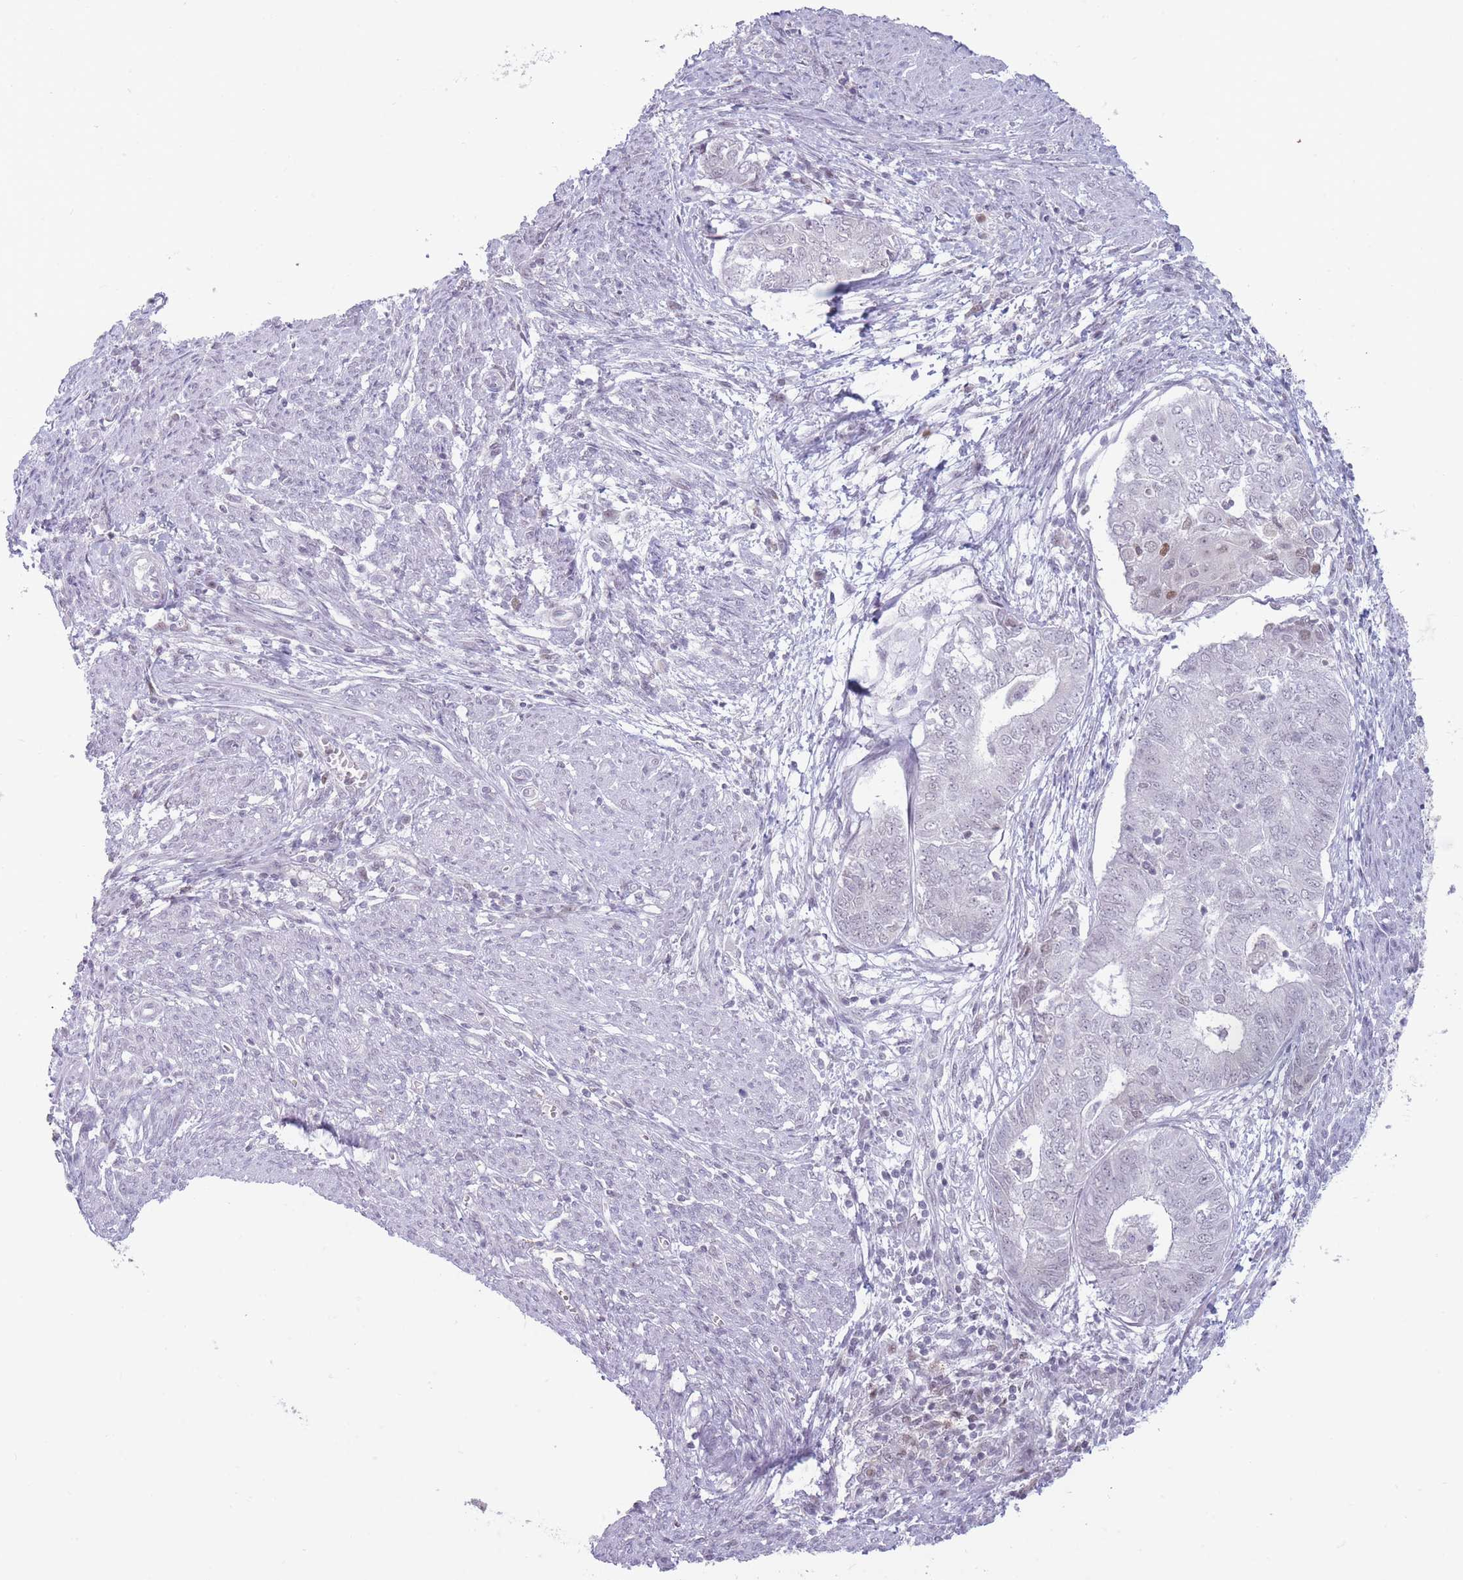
{"staining": {"intensity": "moderate", "quantity": "<25%", "location": "nuclear"}, "tissue": "endometrial cancer", "cell_type": "Tumor cells", "image_type": "cancer", "snomed": [{"axis": "morphology", "description": "Adenocarcinoma, NOS"}, {"axis": "topography", "description": "Endometrium"}], "caption": "The micrograph shows staining of endometrial cancer (adenocarcinoma), revealing moderate nuclear protein staining (brown color) within tumor cells.", "gene": "ARID3B", "patient": {"sex": "female", "age": 62}}